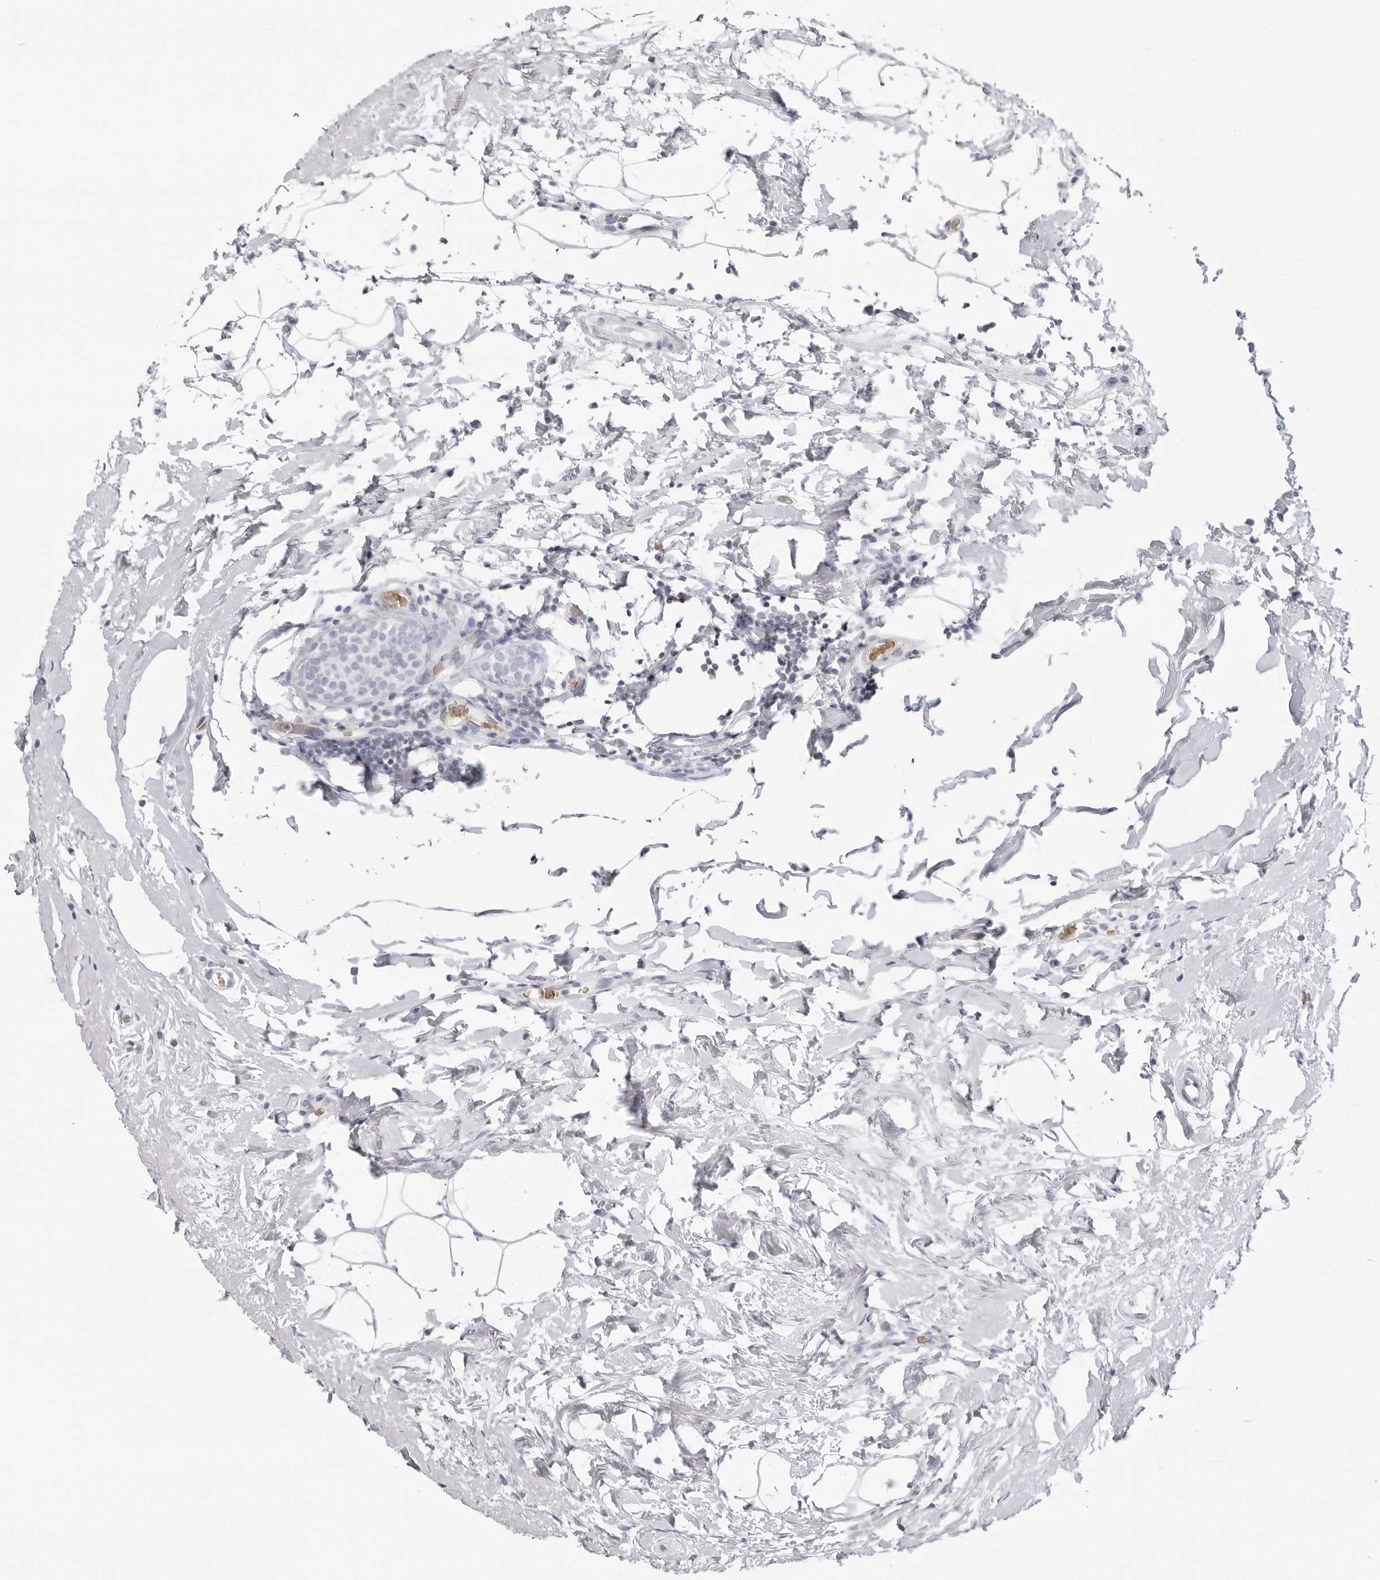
{"staining": {"intensity": "negative", "quantity": "none", "location": "none"}, "tissue": "breast cancer", "cell_type": "Tumor cells", "image_type": "cancer", "snomed": [{"axis": "morphology", "description": "Lobular carcinoma"}, {"axis": "topography", "description": "Breast"}], "caption": "The image exhibits no staining of tumor cells in lobular carcinoma (breast).", "gene": "EPB41", "patient": {"sex": "female", "age": 50}}